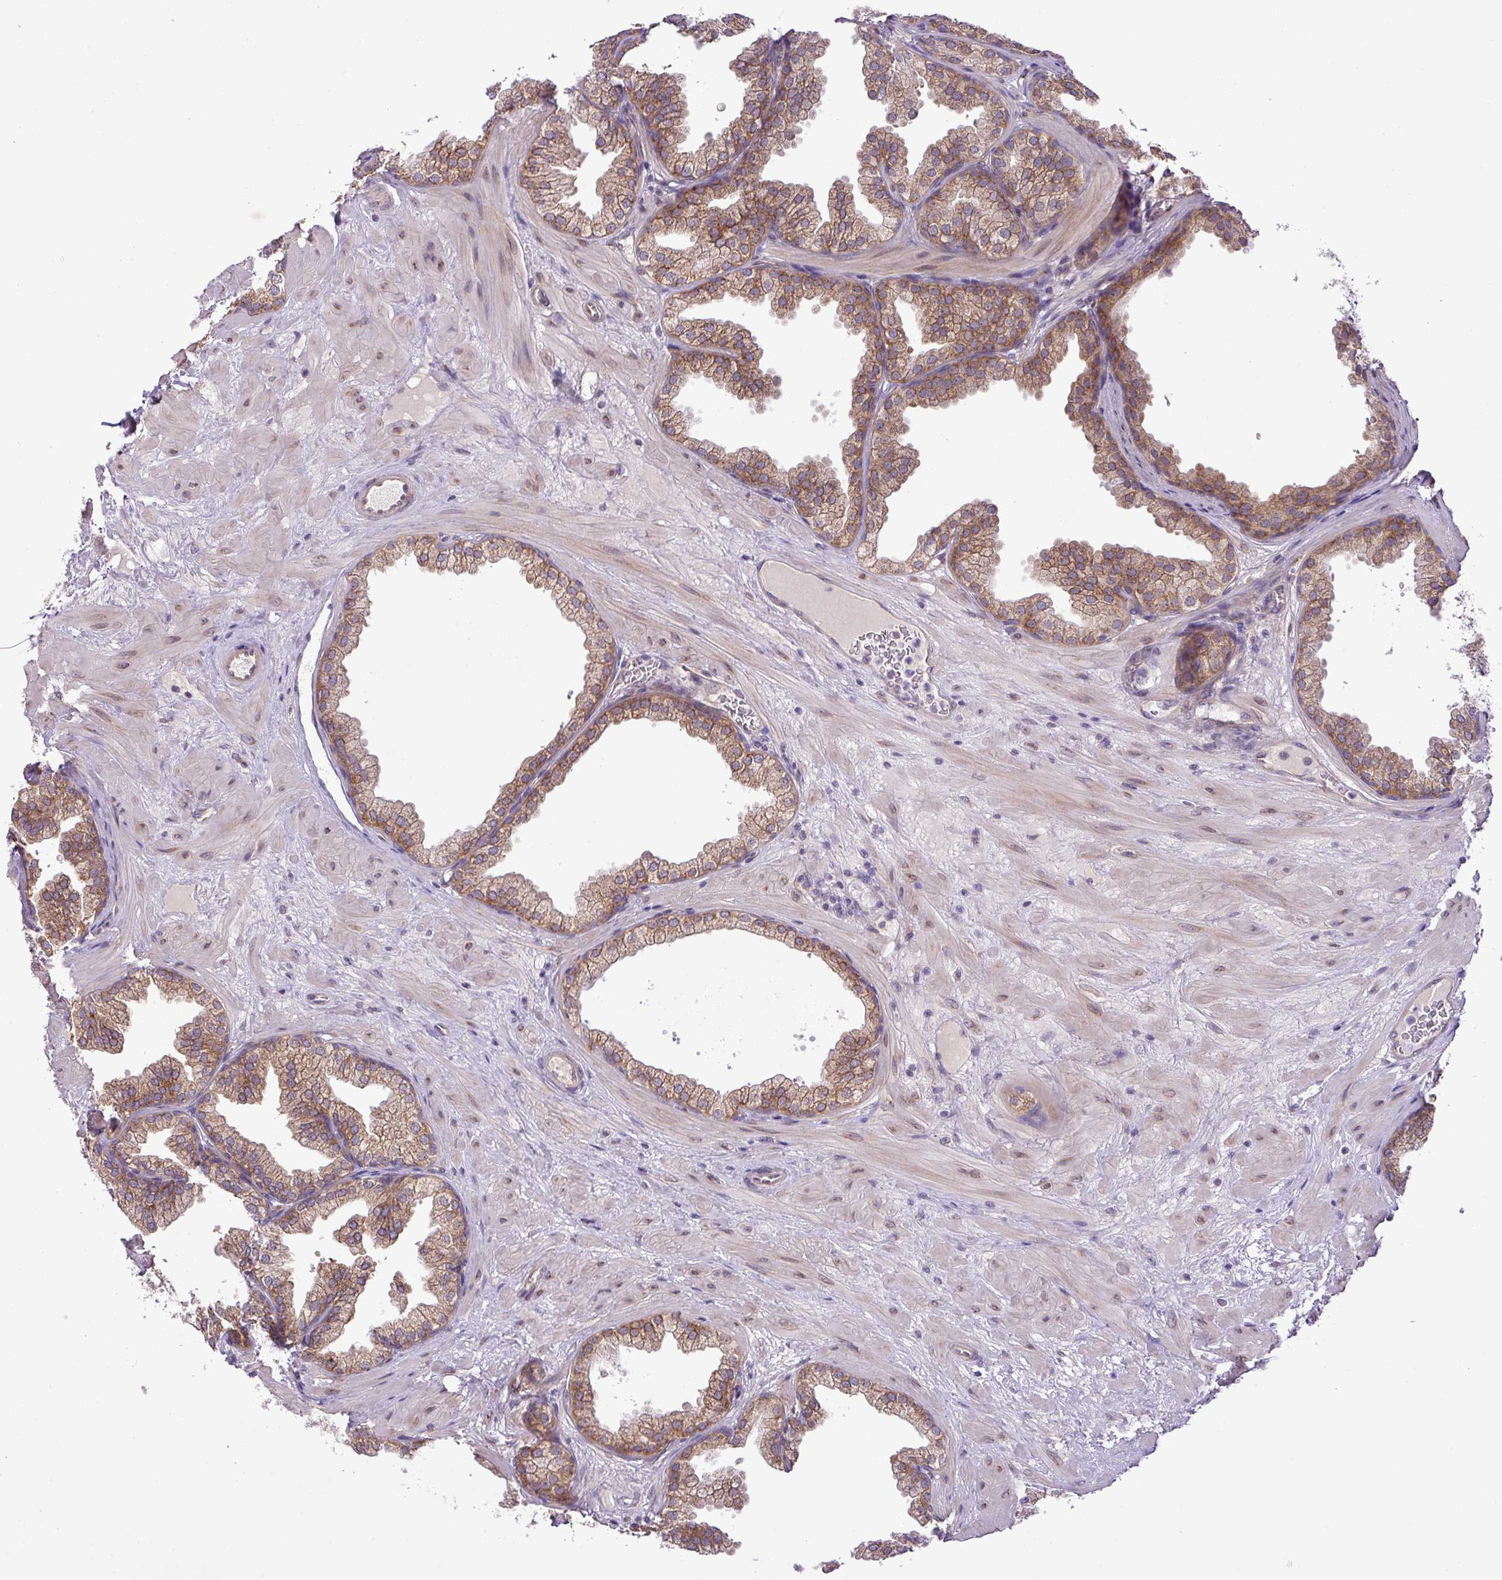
{"staining": {"intensity": "moderate", "quantity": ">75%", "location": "cytoplasmic/membranous"}, "tissue": "prostate", "cell_type": "Glandular cells", "image_type": "normal", "snomed": [{"axis": "morphology", "description": "Normal tissue, NOS"}, {"axis": "topography", "description": "Prostate"}], "caption": "Brown immunohistochemical staining in normal human prostate shows moderate cytoplasmic/membranous positivity in about >75% of glandular cells.", "gene": "FAM222B", "patient": {"sex": "male", "age": 37}}